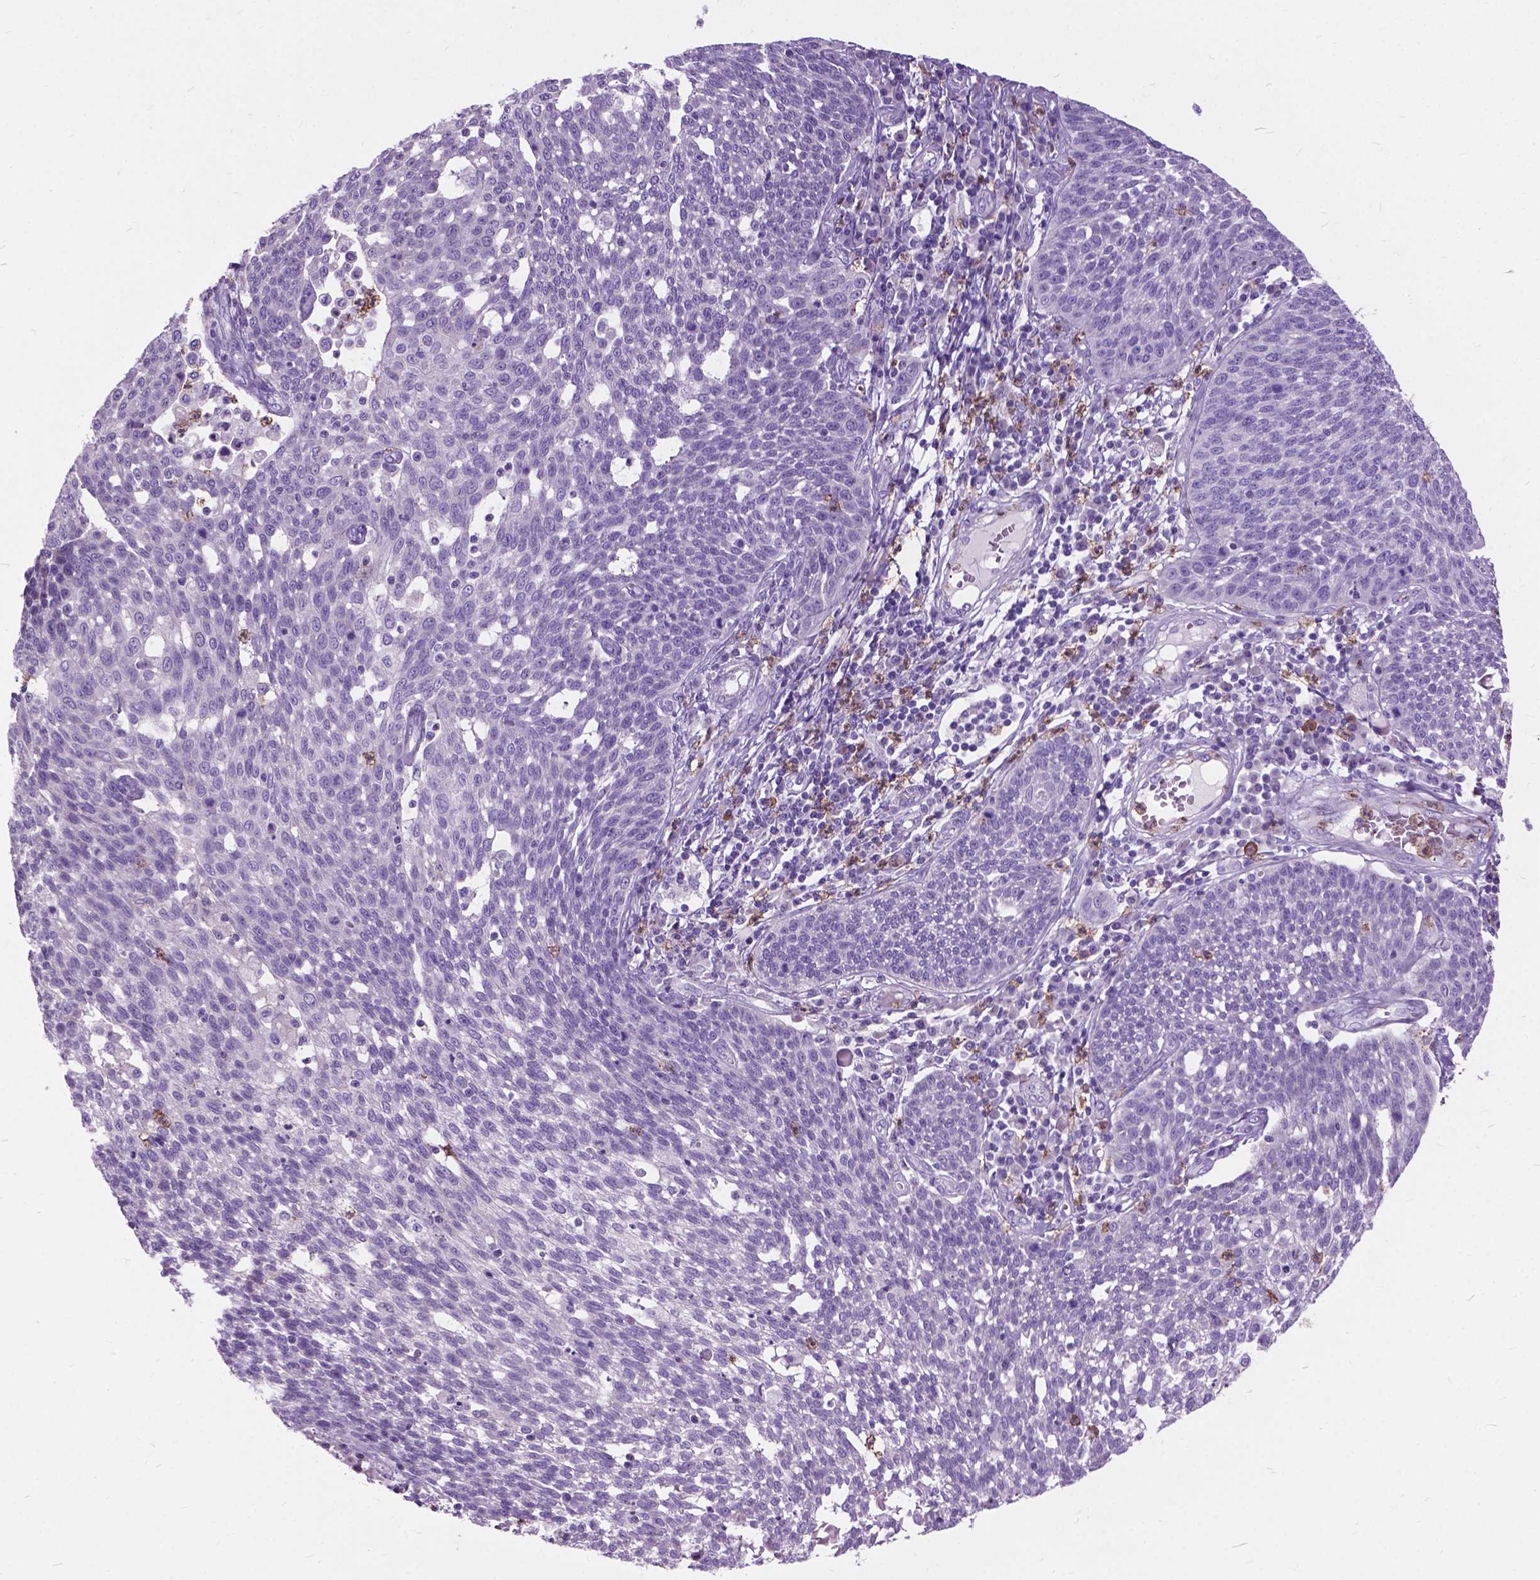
{"staining": {"intensity": "negative", "quantity": "none", "location": "none"}, "tissue": "cervical cancer", "cell_type": "Tumor cells", "image_type": "cancer", "snomed": [{"axis": "morphology", "description": "Squamous cell carcinoma, NOS"}, {"axis": "topography", "description": "Cervix"}], "caption": "High magnification brightfield microscopy of cervical squamous cell carcinoma stained with DAB (brown) and counterstained with hematoxylin (blue): tumor cells show no significant positivity. (DAB immunohistochemistry visualized using brightfield microscopy, high magnification).", "gene": "PRR35", "patient": {"sex": "female", "age": 34}}